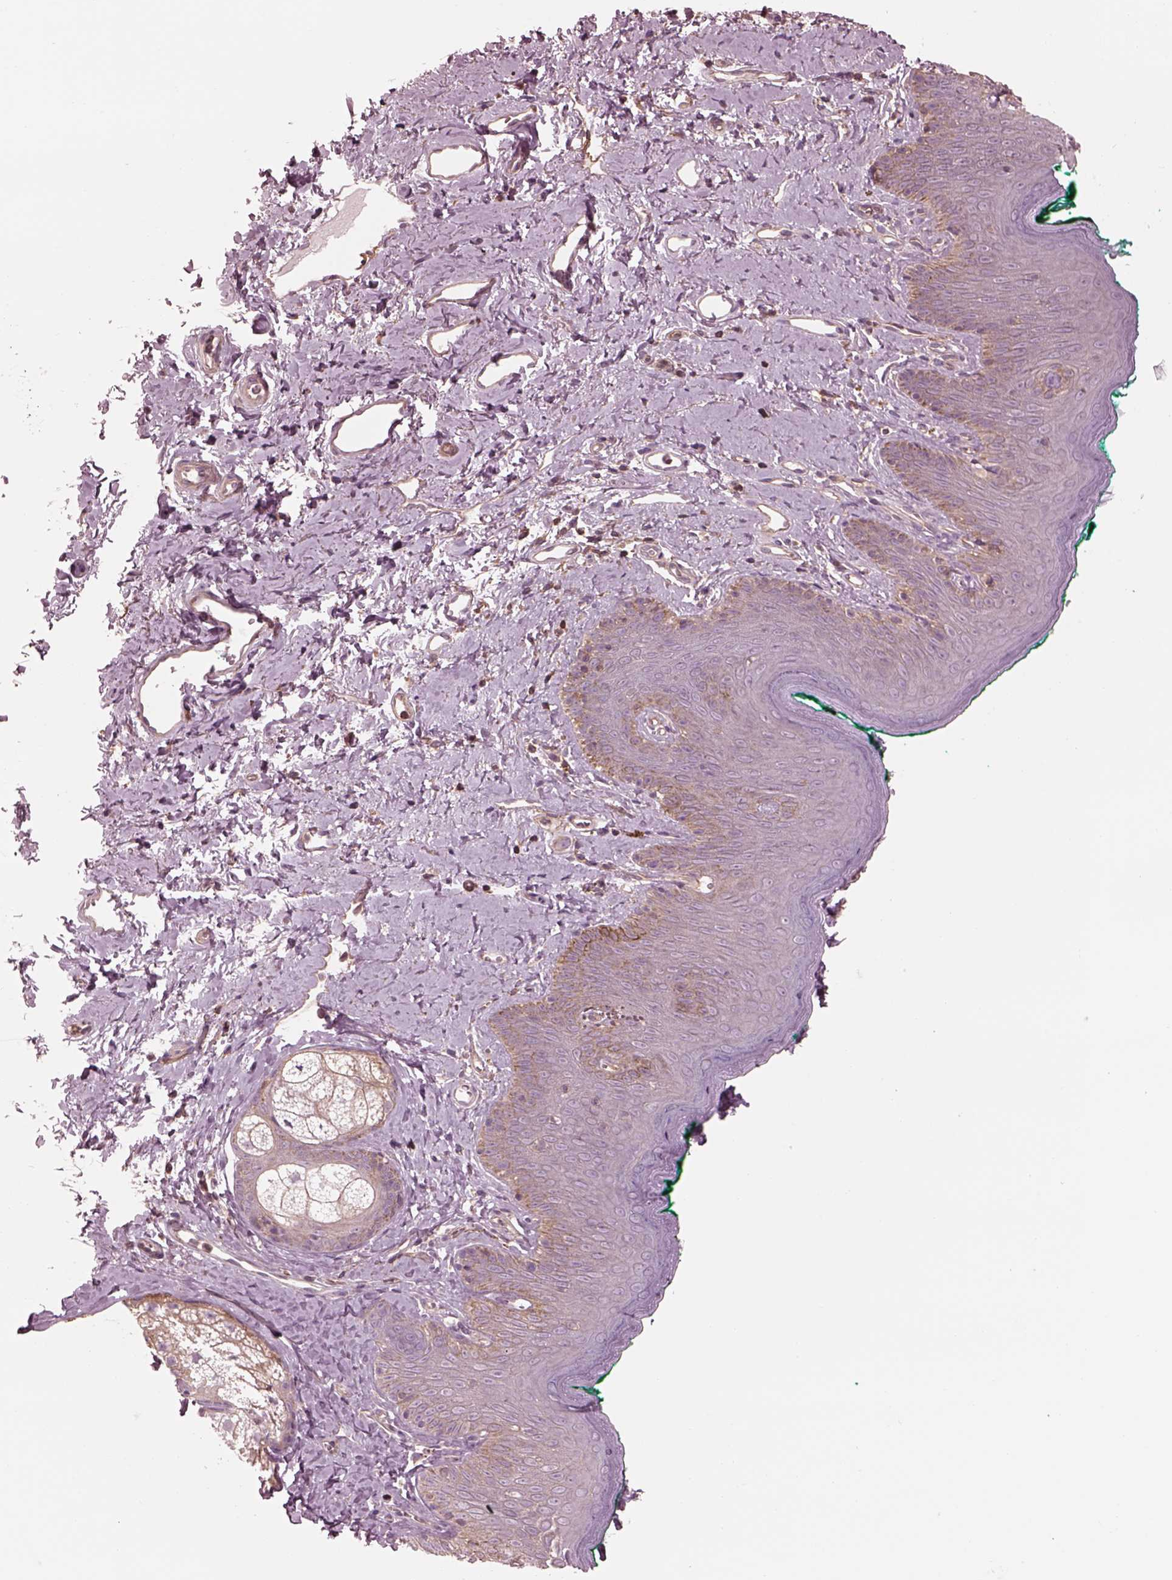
{"staining": {"intensity": "moderate", "quantity": "<25%", "location": "cytoplasmic/membranous"}, "tissue": "skin", "cell_type": "Epidermal cells", "image_type": "normal", "snomed": [{"axis": "morphology", "description": "Normal tissue, NOS"}, {"axis": "topography", "description": "Vulva"}], "caption": "Protein staining demonstrates moderate cytoplasmic/membranous expression in approximately <25% of epidermal cells in benign skin.", "gene": "STK33", "patient": {"sex": "female", "age": 66}}